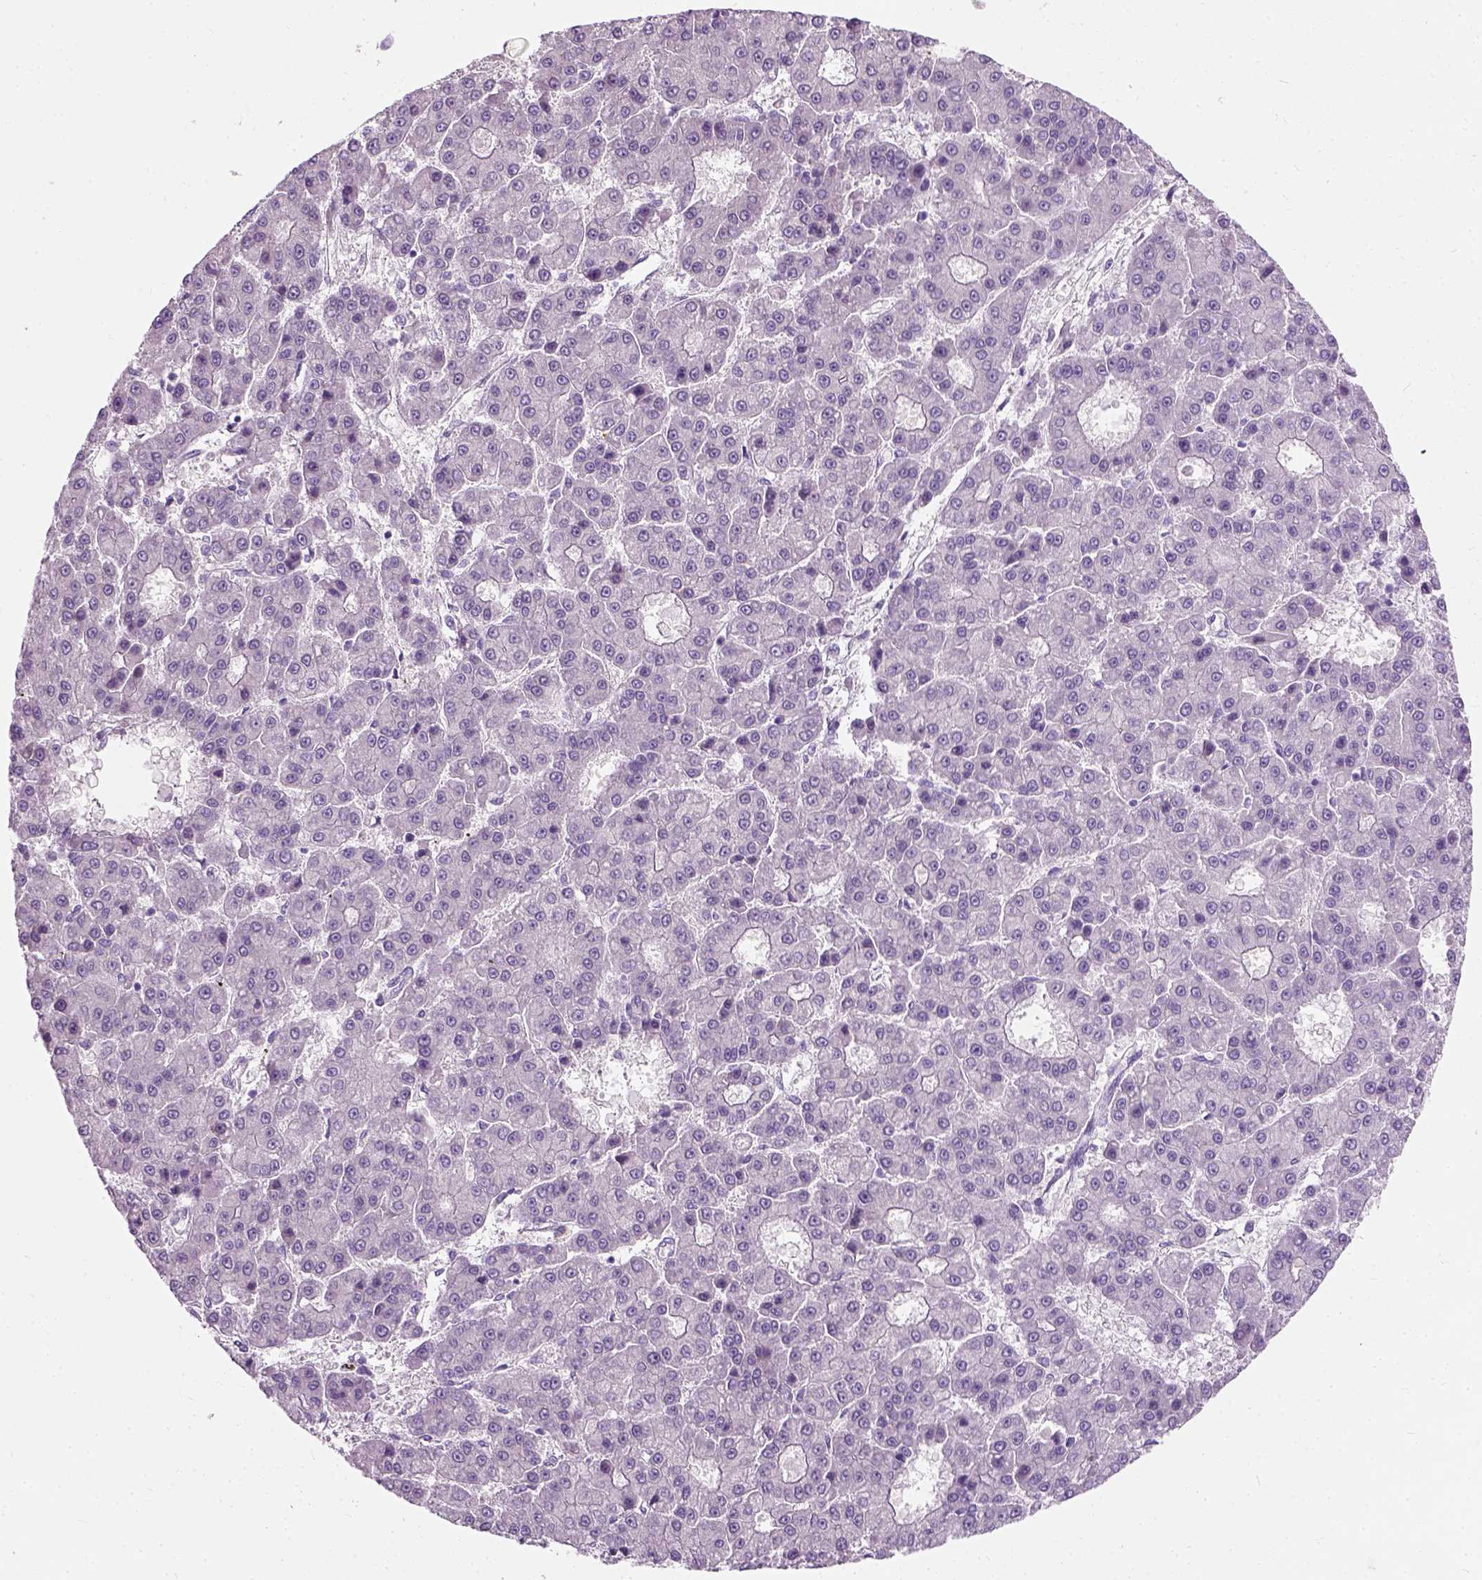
{"staining": {"intensity": "negative", "quantity": "none", "location": "none"}, "tissue": "liver cancer", "cell_type": "Tumor cells", "image_type": "cancer", "snomed": [{"axis": "morphology", "description": "Carcinoma, Hepatocellular, NOS"}, {"axis": "topography", "description": "Liver"}], "caption": "This is an immunohistochemistry (IHC) image of human liver hepatocellular carcinoma. There is no staining in tumor cells.", "gene": "TRIM72", "patient": {"sex": "male", "age": 70}}